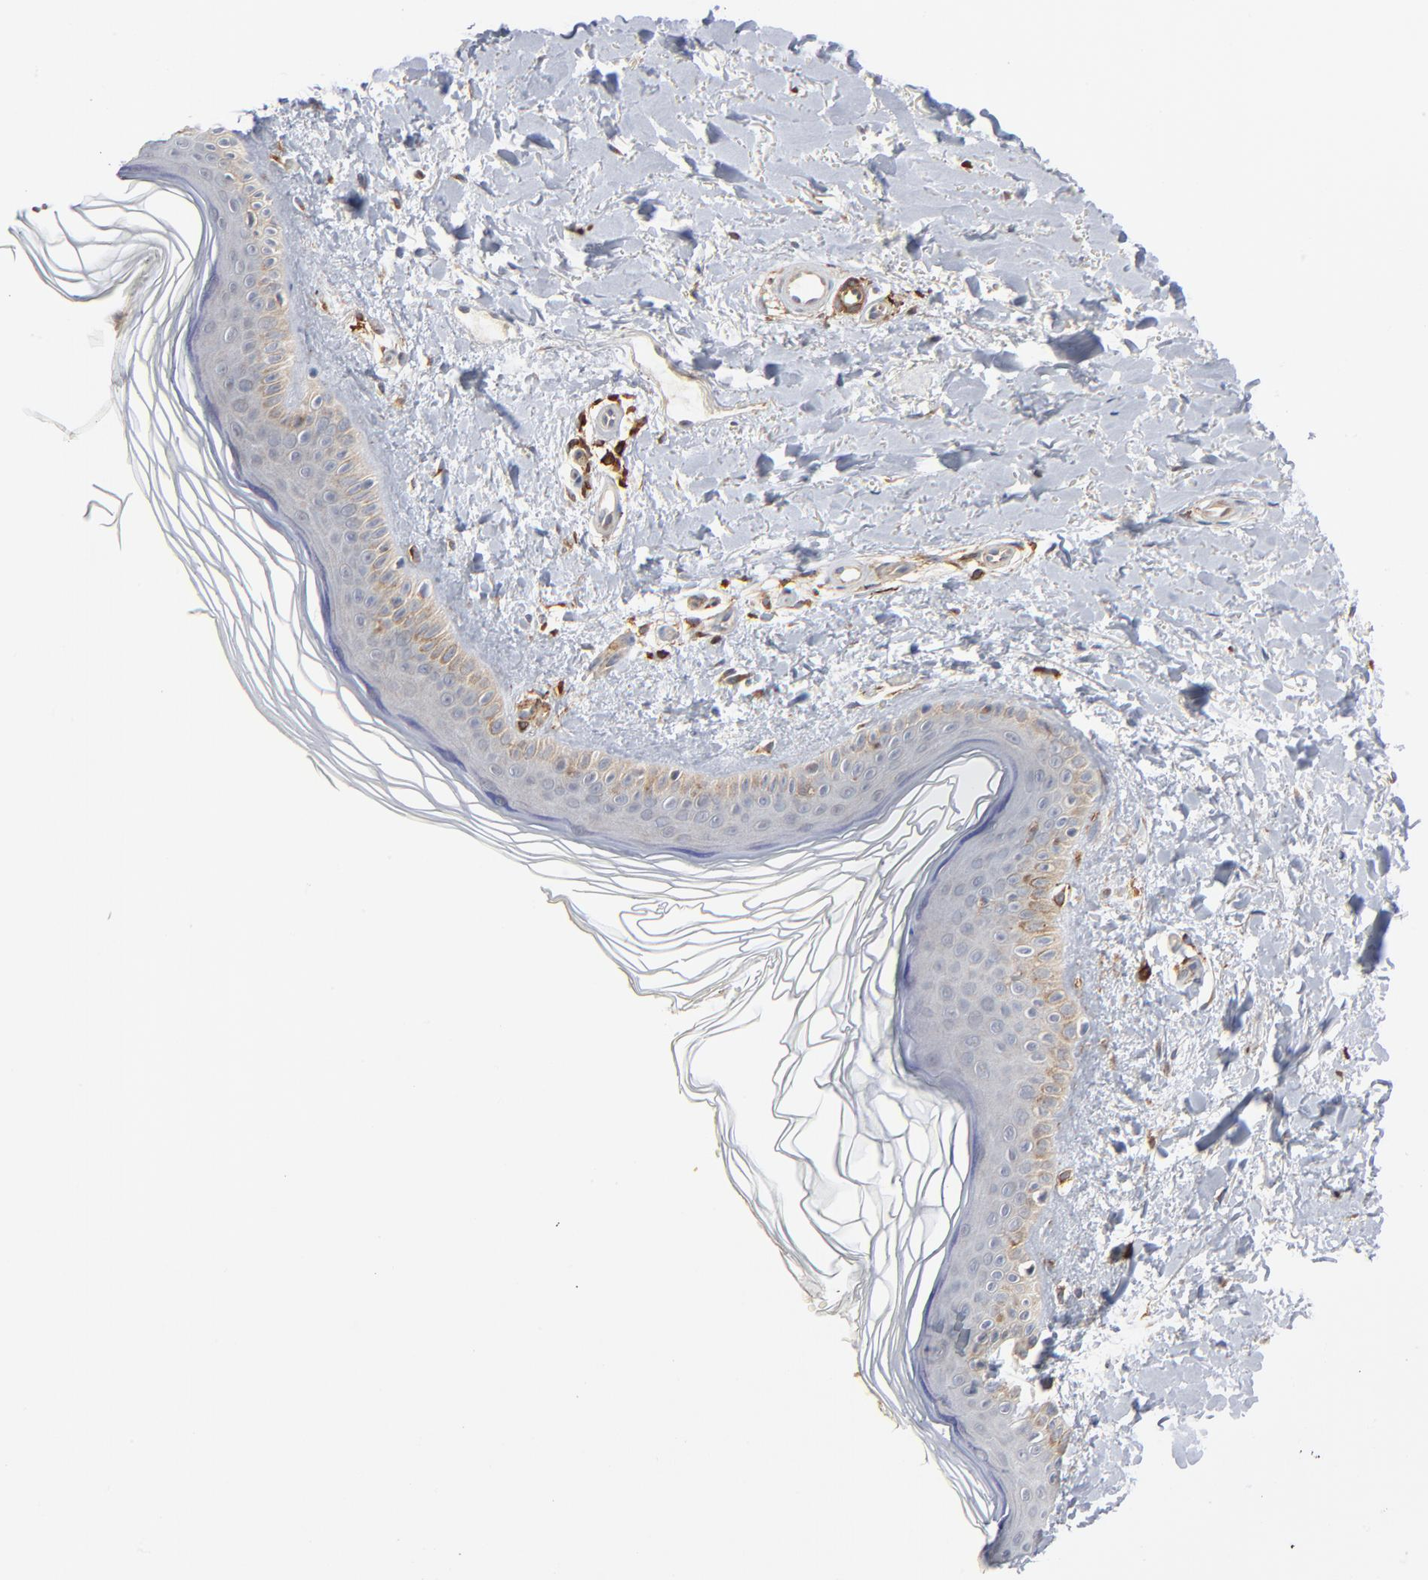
{"staining": {"intensity": "moderate", "quantity": ">75%", "location": "cytoplasmic/membranous"}, "tissue": "skin", "cell_type": "Fibroblasts", "image_type": "normal", "snomed": [{"axis": "morphology", "description": "Normal tissue, NOS"}, {"axis": "topography", "description": "Skin"}], "caption": "Moderate cytoplasmic/membranous expression for a protein is identified in about >75% of fibroblasts of normal skin using IHC.", "gene": "SH3KBP1", "patient": {"sex": "female", "age": 19}}